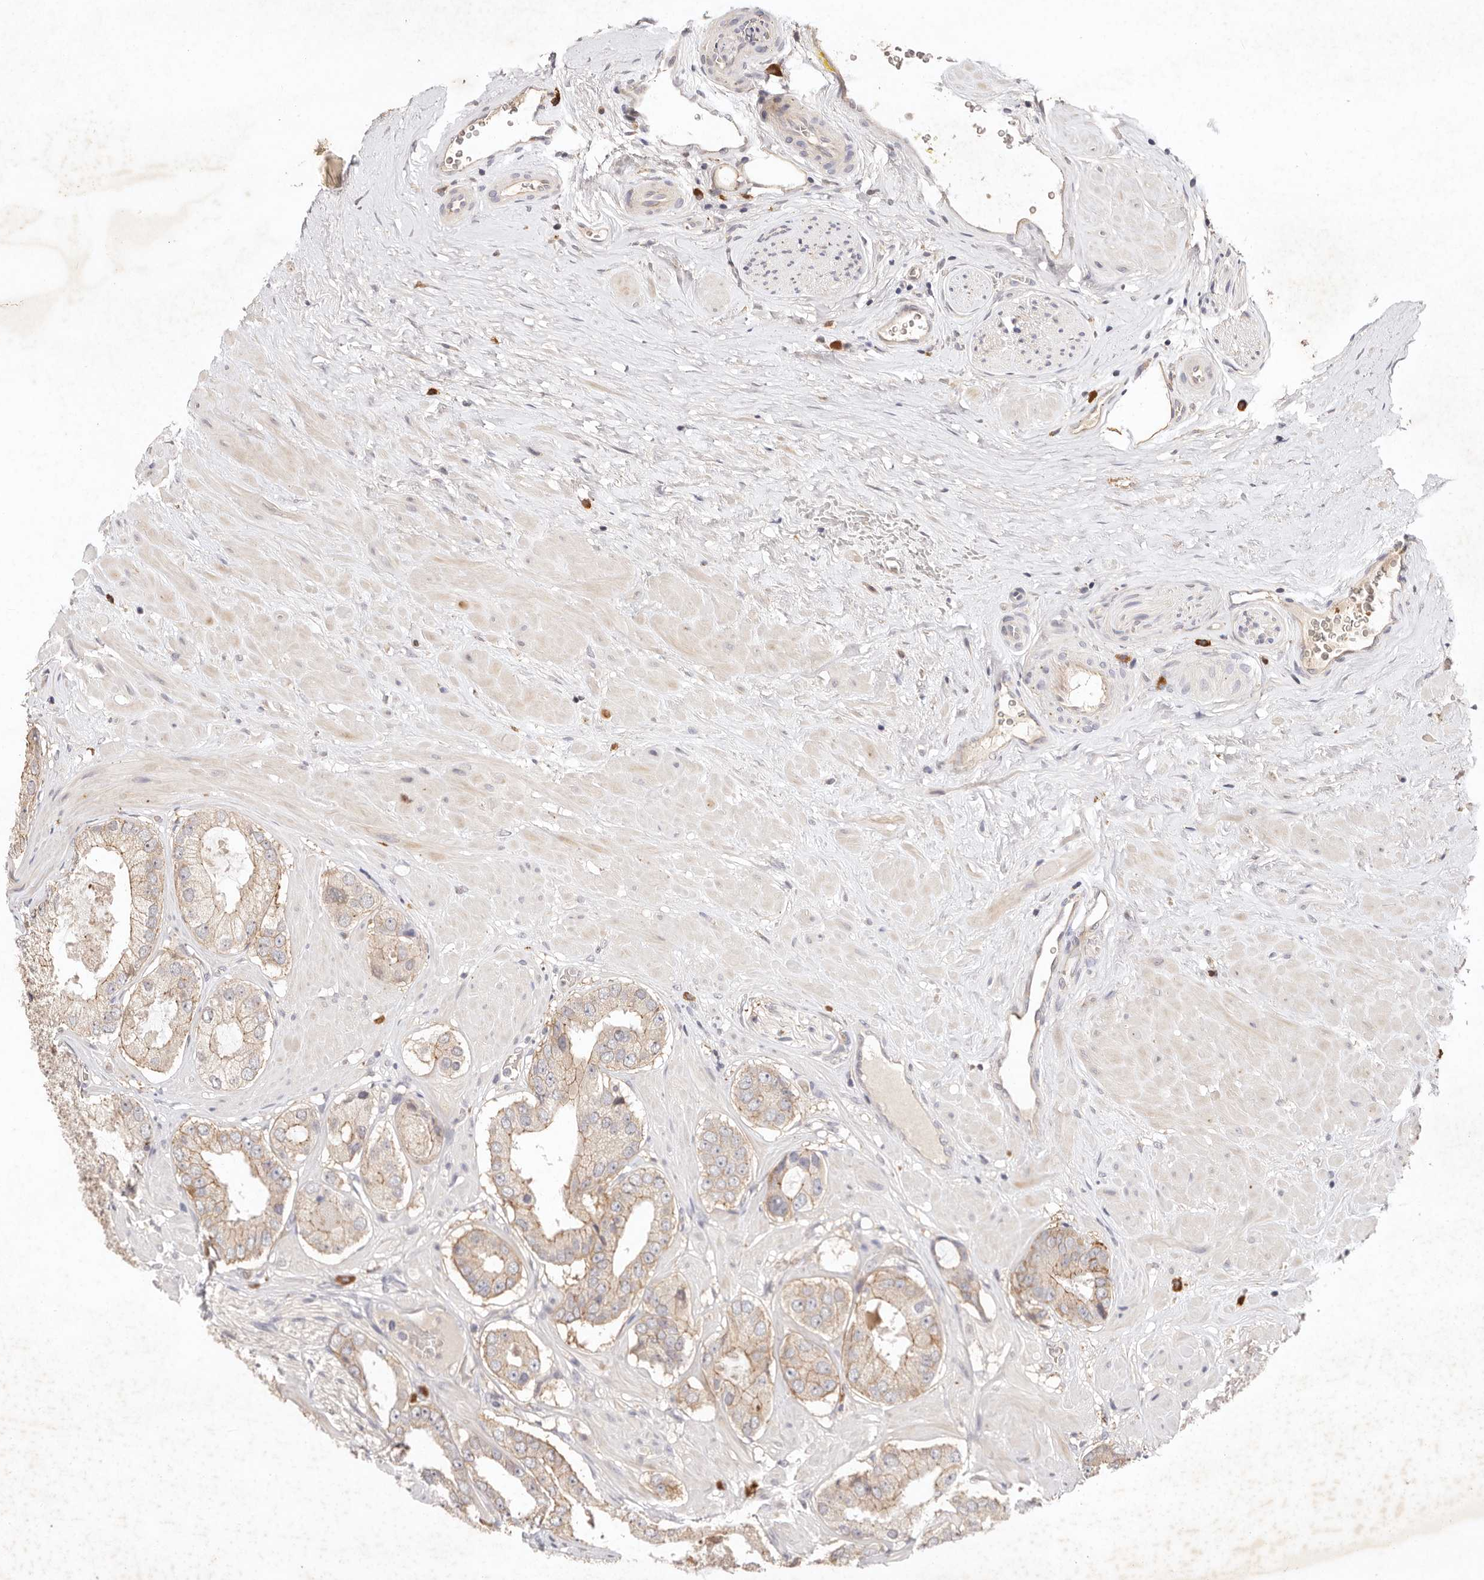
{"staining": {"intensity": "moderate", "quantity": "25%-75%", "location": "cytoplasmic/membranous"}, "tissue": "prostate cancer", "cell_type": "Tumor cells", "image_type": "cancer", "snomed": [{"axis": "morphology", "description": "Adenocarcinoma, High grade"}, {"axis": "topography", "description": "Prostate"}], "caption": "Immunohistochemical staining of human adenocarcinoma (high-grade) (prostate) shows medium levels of moderate cytoplasmic/membranous positivity in approximately 25%-75% of tumor cells.", "gene": "CXADR", "patient": {"sex": "male", "age": 59}}